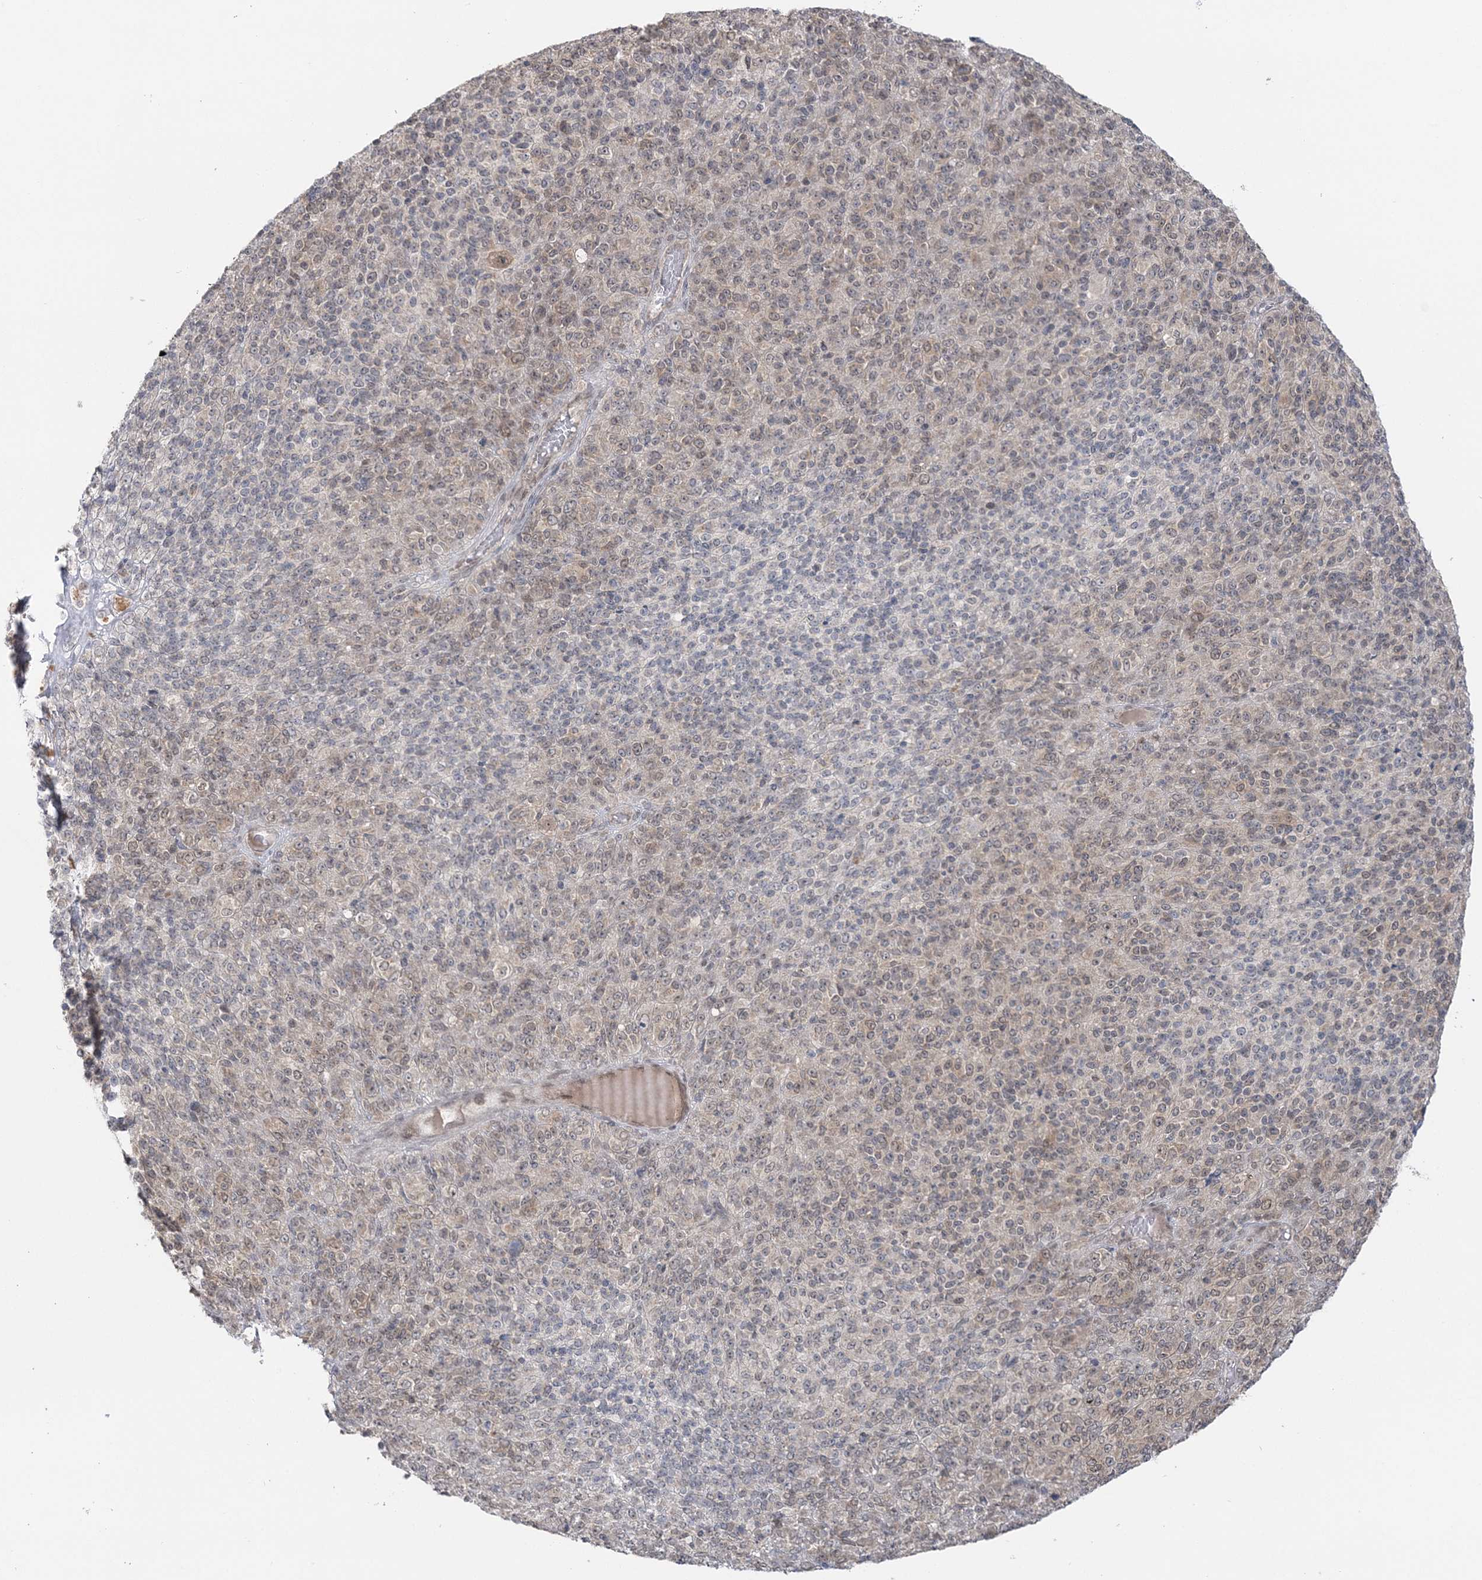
{"staining": {"intensity": "weak", "quantity": "<25%", "location": "nuclear"}, "tissue": "melanoma", "cell_type": "Tumor cells", "image_type": "cancer", "snomed": [{"axis": "morphology", "description": "Malignant melanoma, Metastatic site"}, {"axis": "topography", "description": "Brain"}], "caption": "Immunohistochemical staining of malignant melanoma (metastatic site) exhibits no significant positivity in tumor cells.", "gene": "ZFAND6", "patient": {"sex": "female", "age": 56}}